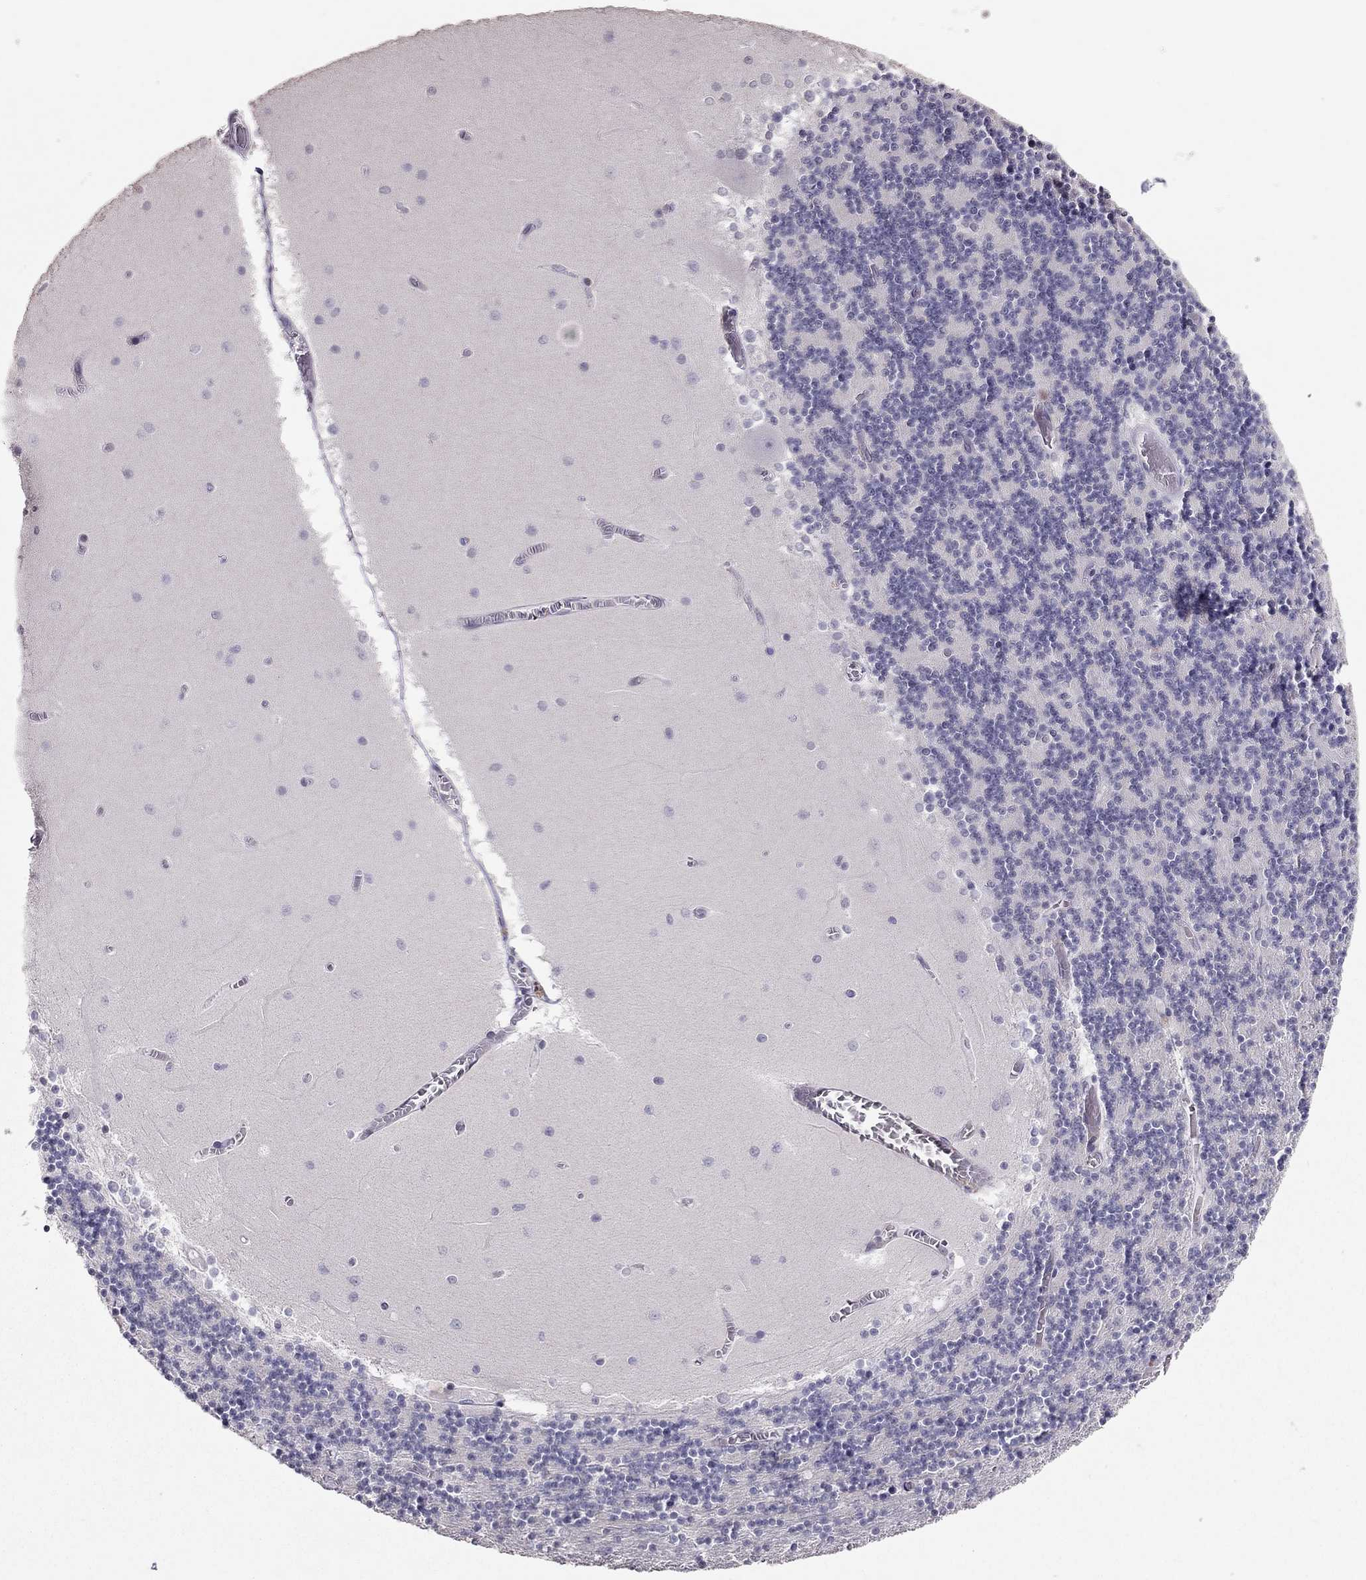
{"staining": {"intensity": "negative", "quantity": "none", "location": "none"}, "tissue": "cerebellum", "cell_type": "Cells in granular layer", "image_type": "normal", "snomed": [{"axis": "morphology", "description": "Normal tissue, NOS"}, {"axis": "topography", "description": "Cerebellum"}], "caption": "A high-resolution photomicrograph shows IHC staining of normal cerebellum, which demonstrates no significant staining in cells in granular layer.", "gene": "TSHB", "patient": {"sex": "female", "age": 28}}